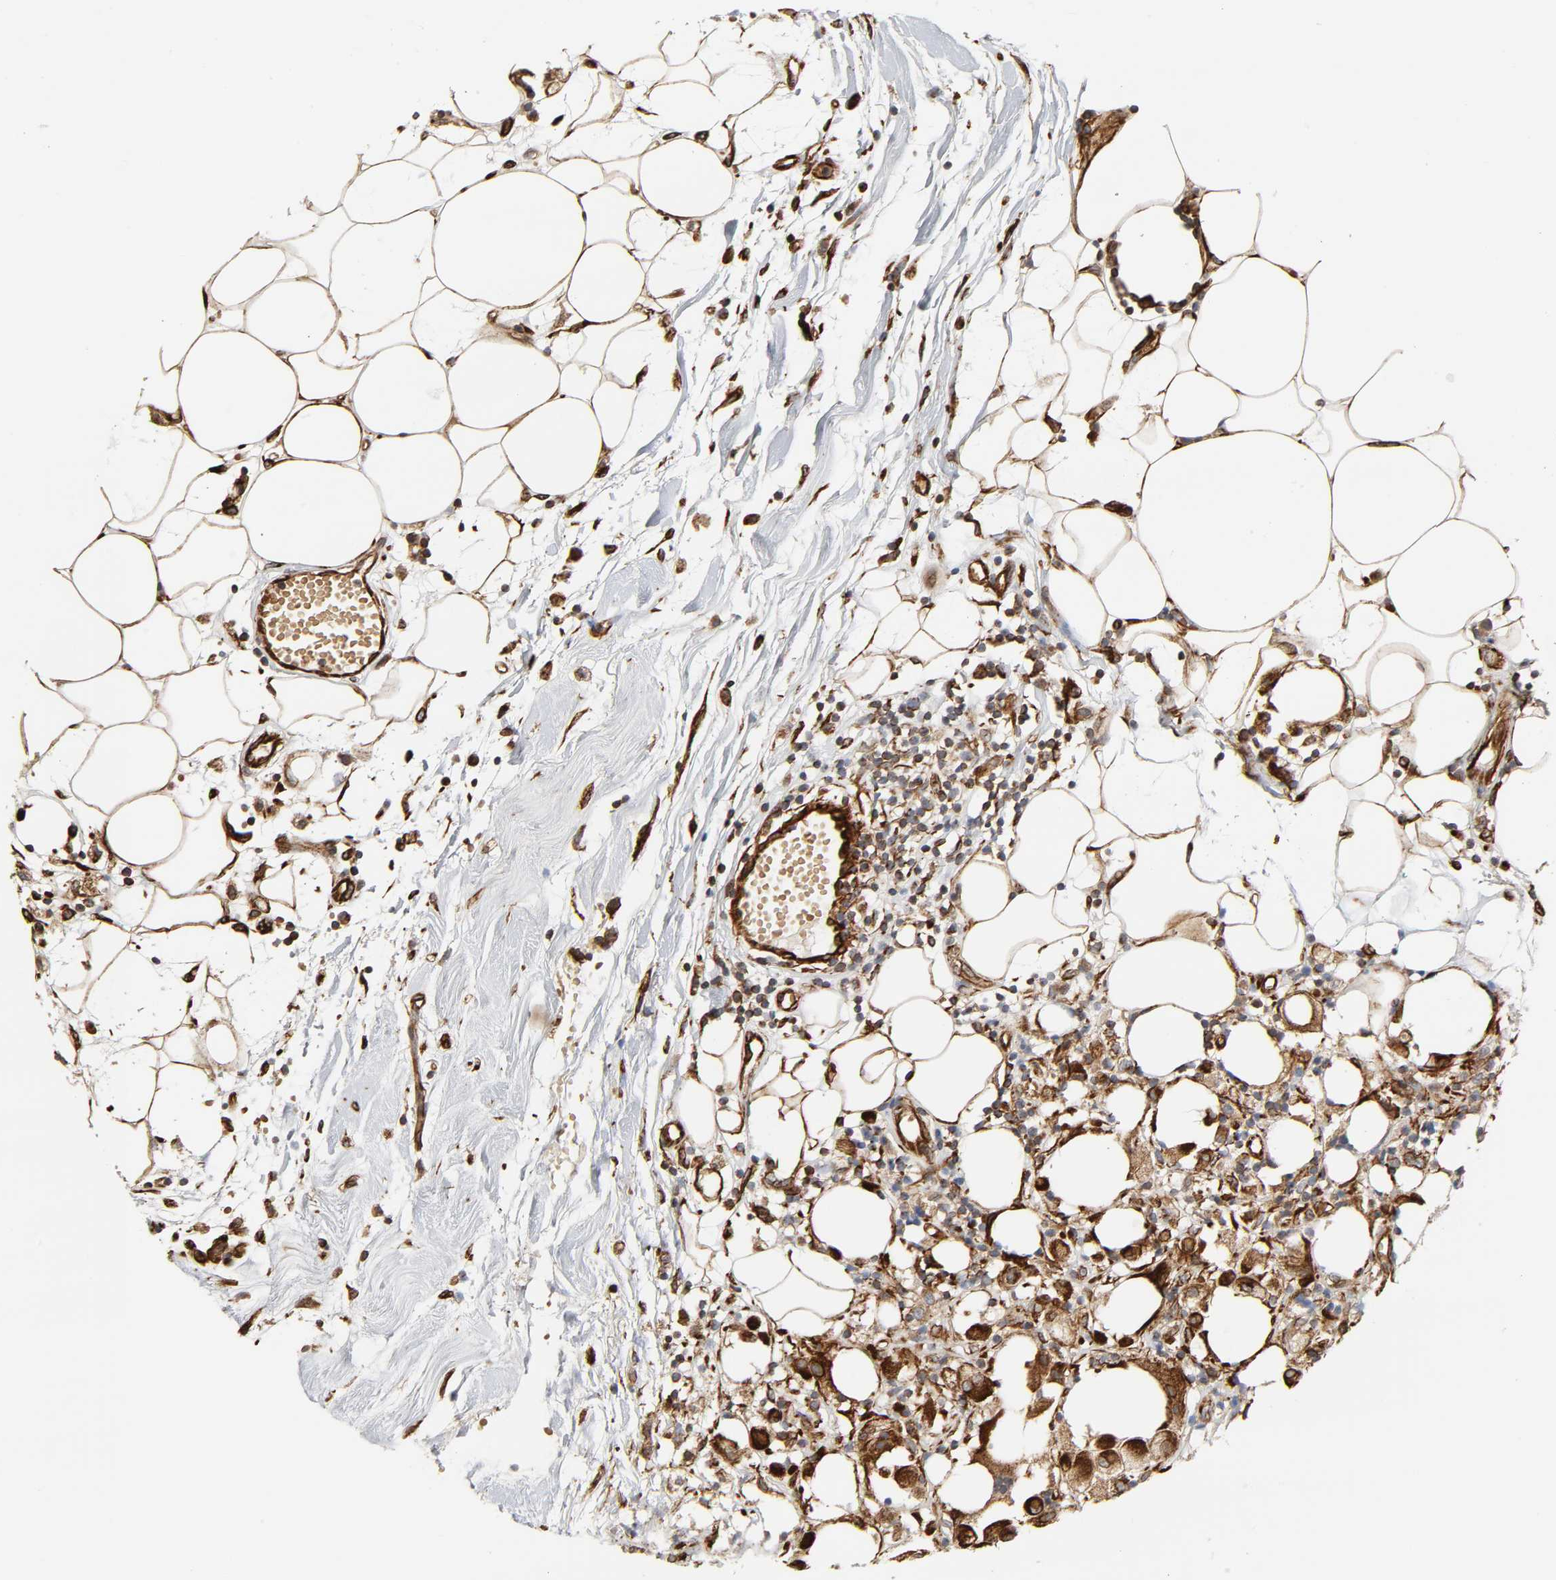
{"staining": {"intensity": "strong", "quantity": ">75%", "location": "cytoplasmic/membranous"}, "tissue": "thyroid cancer", "cell_type": "Tumor cells", "image_type": "cancer", "snomed": [{"axis": "morphology", "description": "Carcinoma, NOS"}, {"axis": "topography", "description": "Thyroid gland"}], "caption": "Brown immunohistochemical staining in human thyroid cancer displays strong cytoplasmic/membranous staining in approximately >75% of tumor cells.", "gene": "FAM118A", "patient": {"sex": "female", "age": 77}}